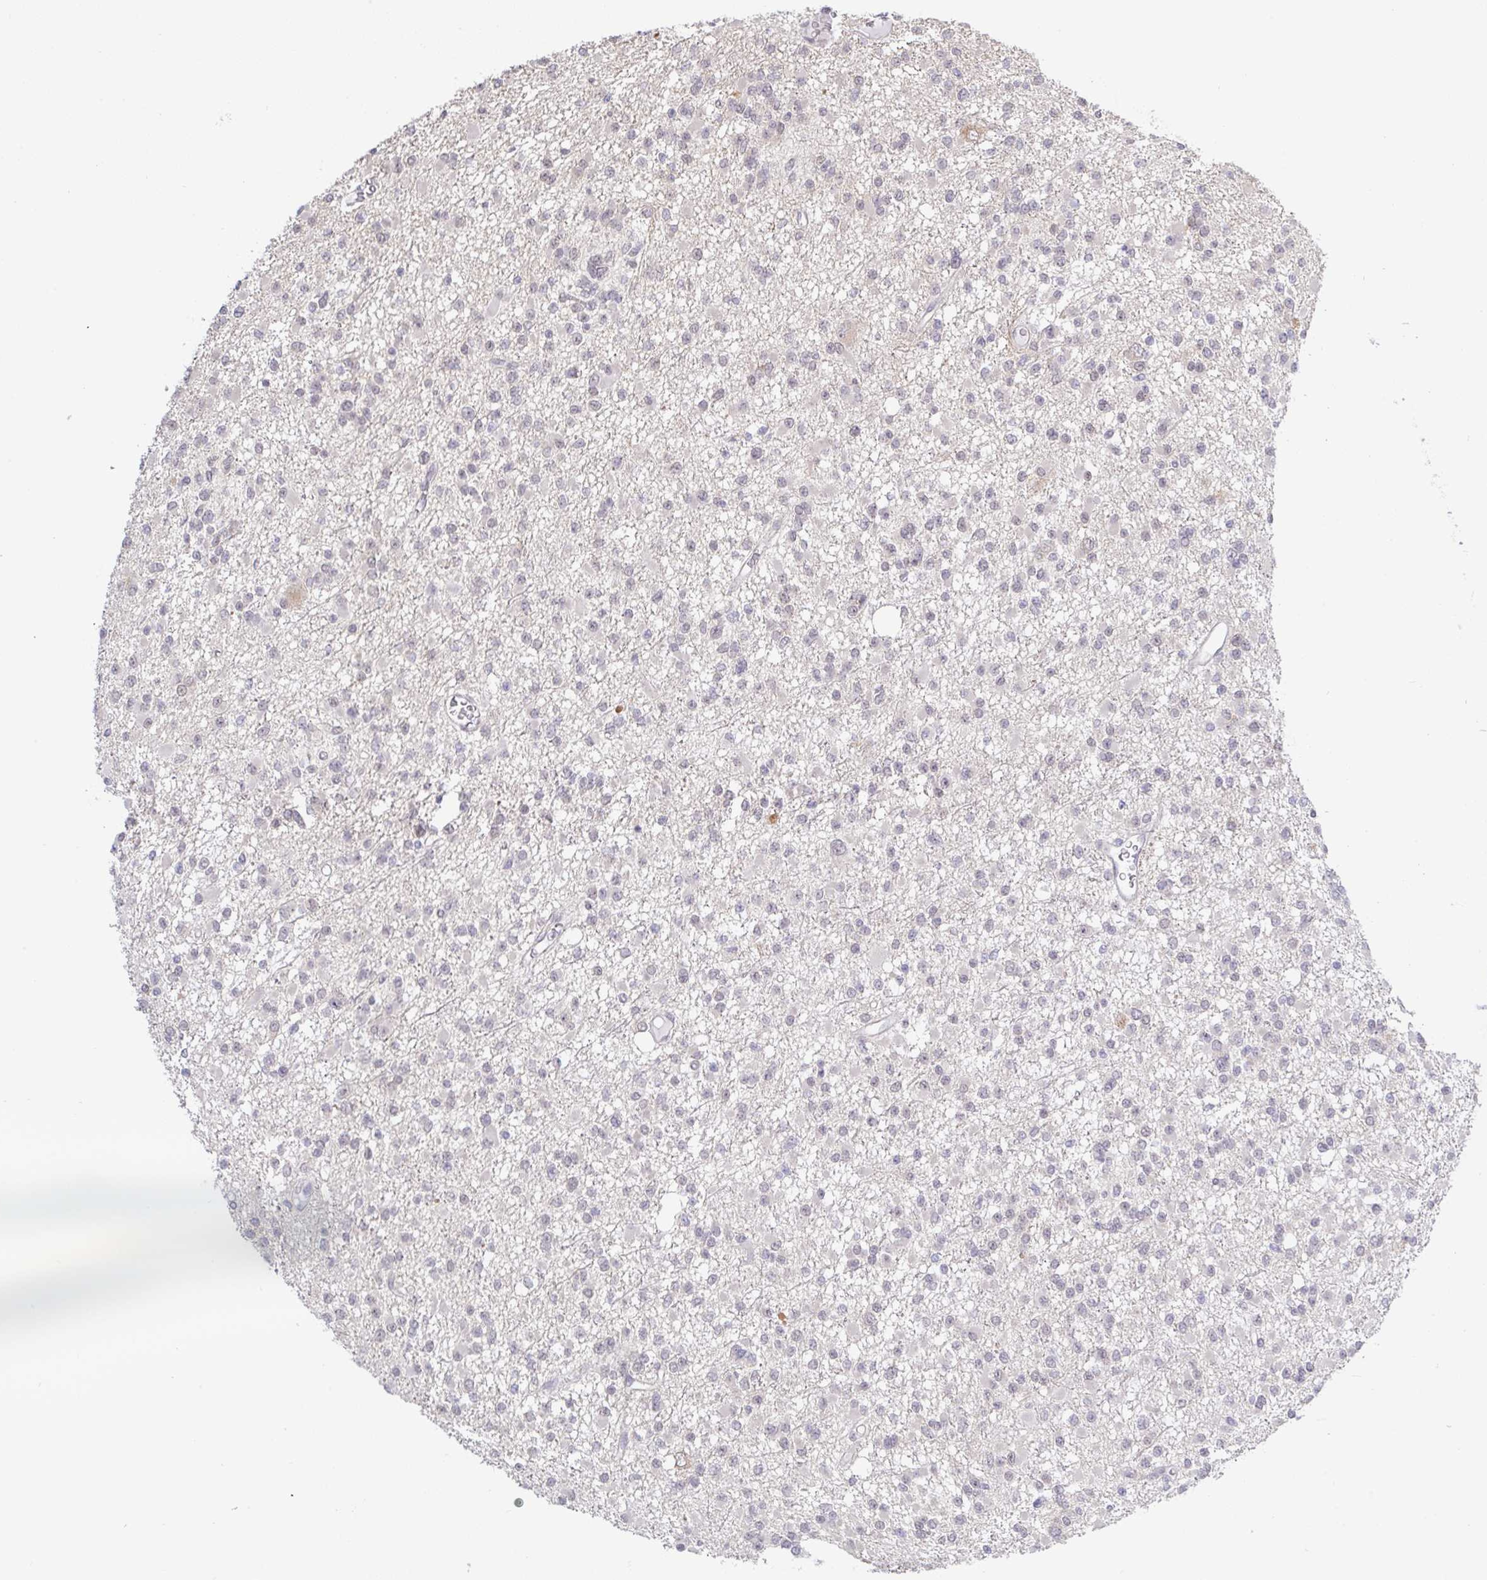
{"staining": {"intensity": "negative", "quantity": "none", "location": "none"}, "tissue": "glioma", "cell_type": "Tumor cells", "image_type": "cancer", "snomed": [{"axis": "morphology", "description": "Glioma, malignant, Low grade"}, {"axis": "topography", "description": "Brain"}], "caption": "DAB (3,3'-diaminobenzidine) immunohistochemical staining of human malignant glioma (low-grade) exhibits no significant staining in tumor cells.", "gene": "HYPK", "patient": {"sex": "female", "age": 22}}